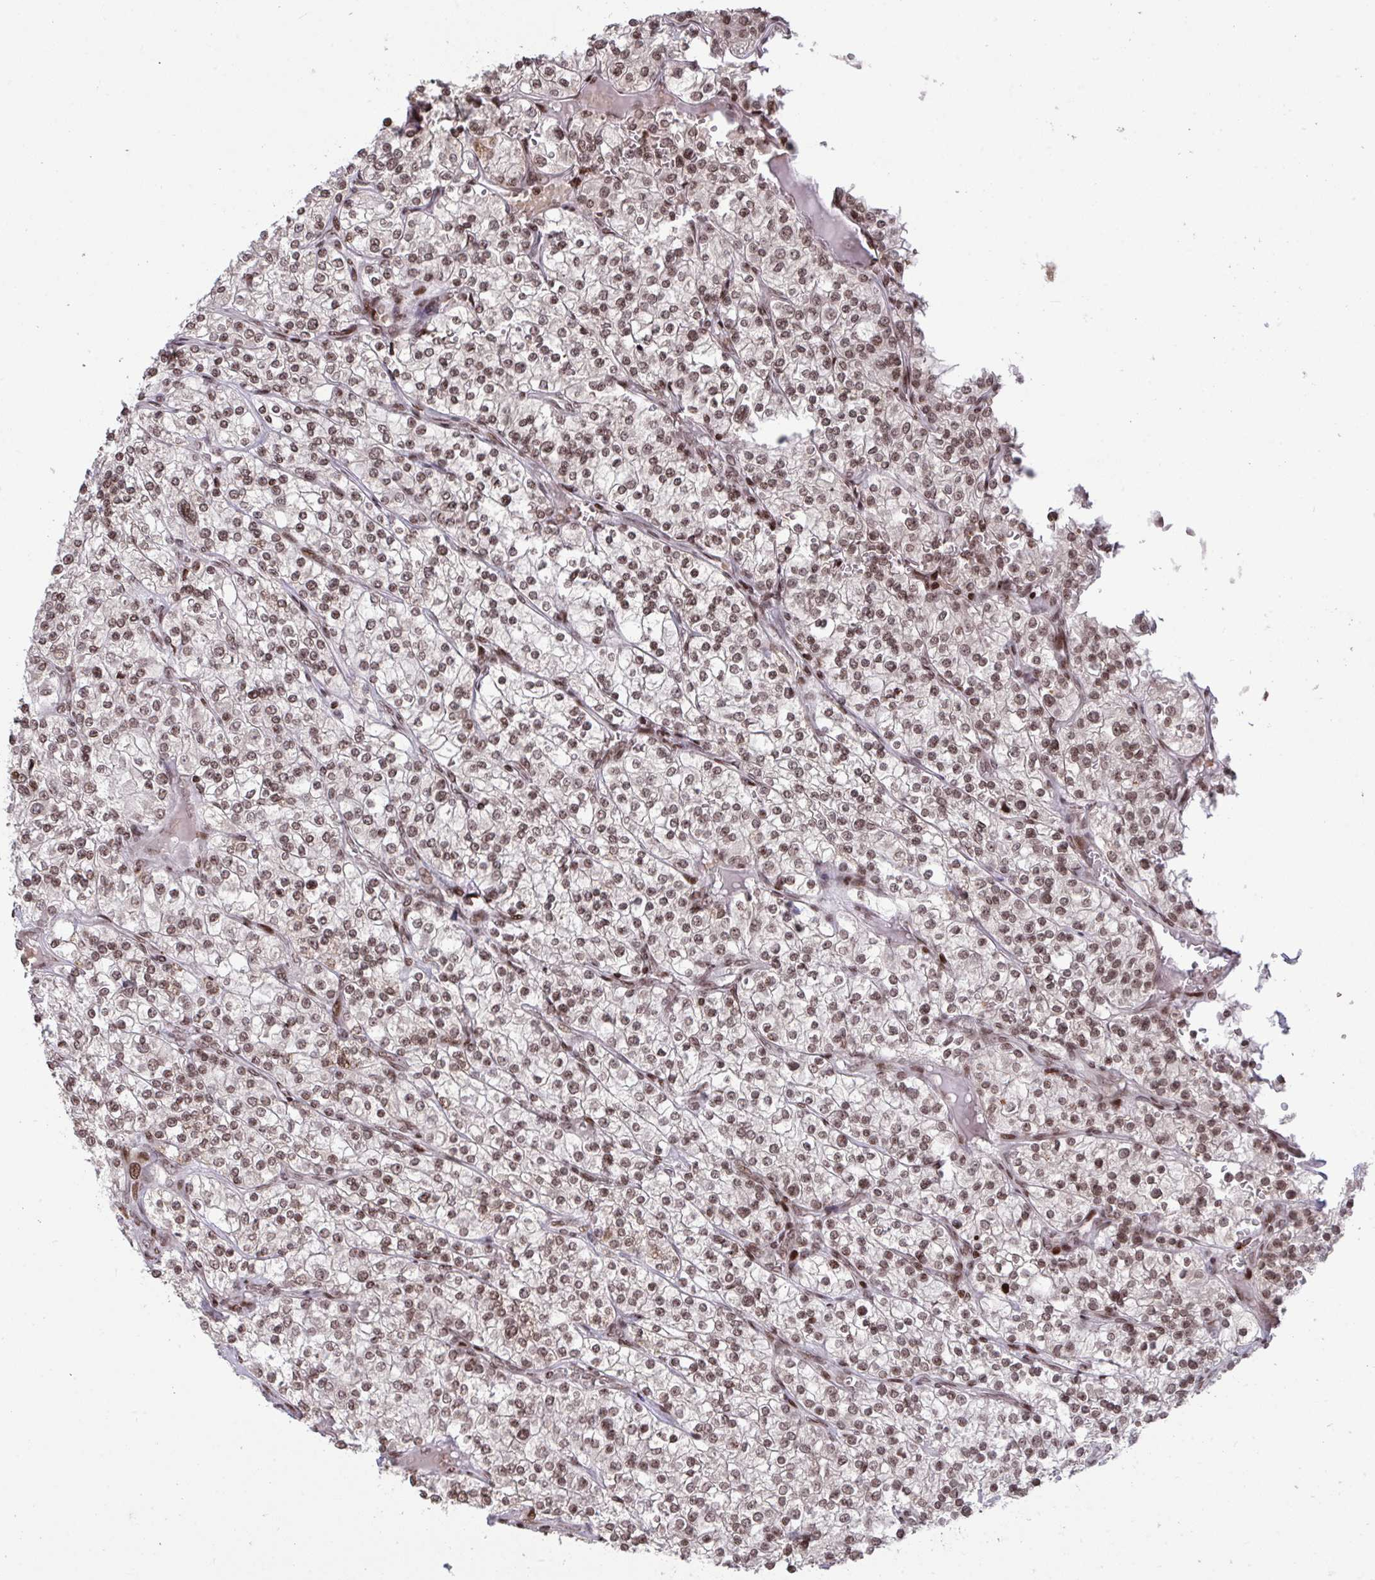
{"staining": {"intensity": "moderate", "quantity": ">75%", "location": "nuclear"}, "tissue": "renal cancer", "cell_type": "Tumor cells", "image_type": "cancer", "snomed": [{"axis": "morphology", "description": "Adenocarcinoma, NOS"}, {"axis": "topography", "description": "Kidney"}], "caption": "Renal cancer (adenocarcinoma) stained with a protein marker demonstrates moderate staining in tumor cells.", "gene": "NIP7", "patient": {"sex": "male", "age": 80}}